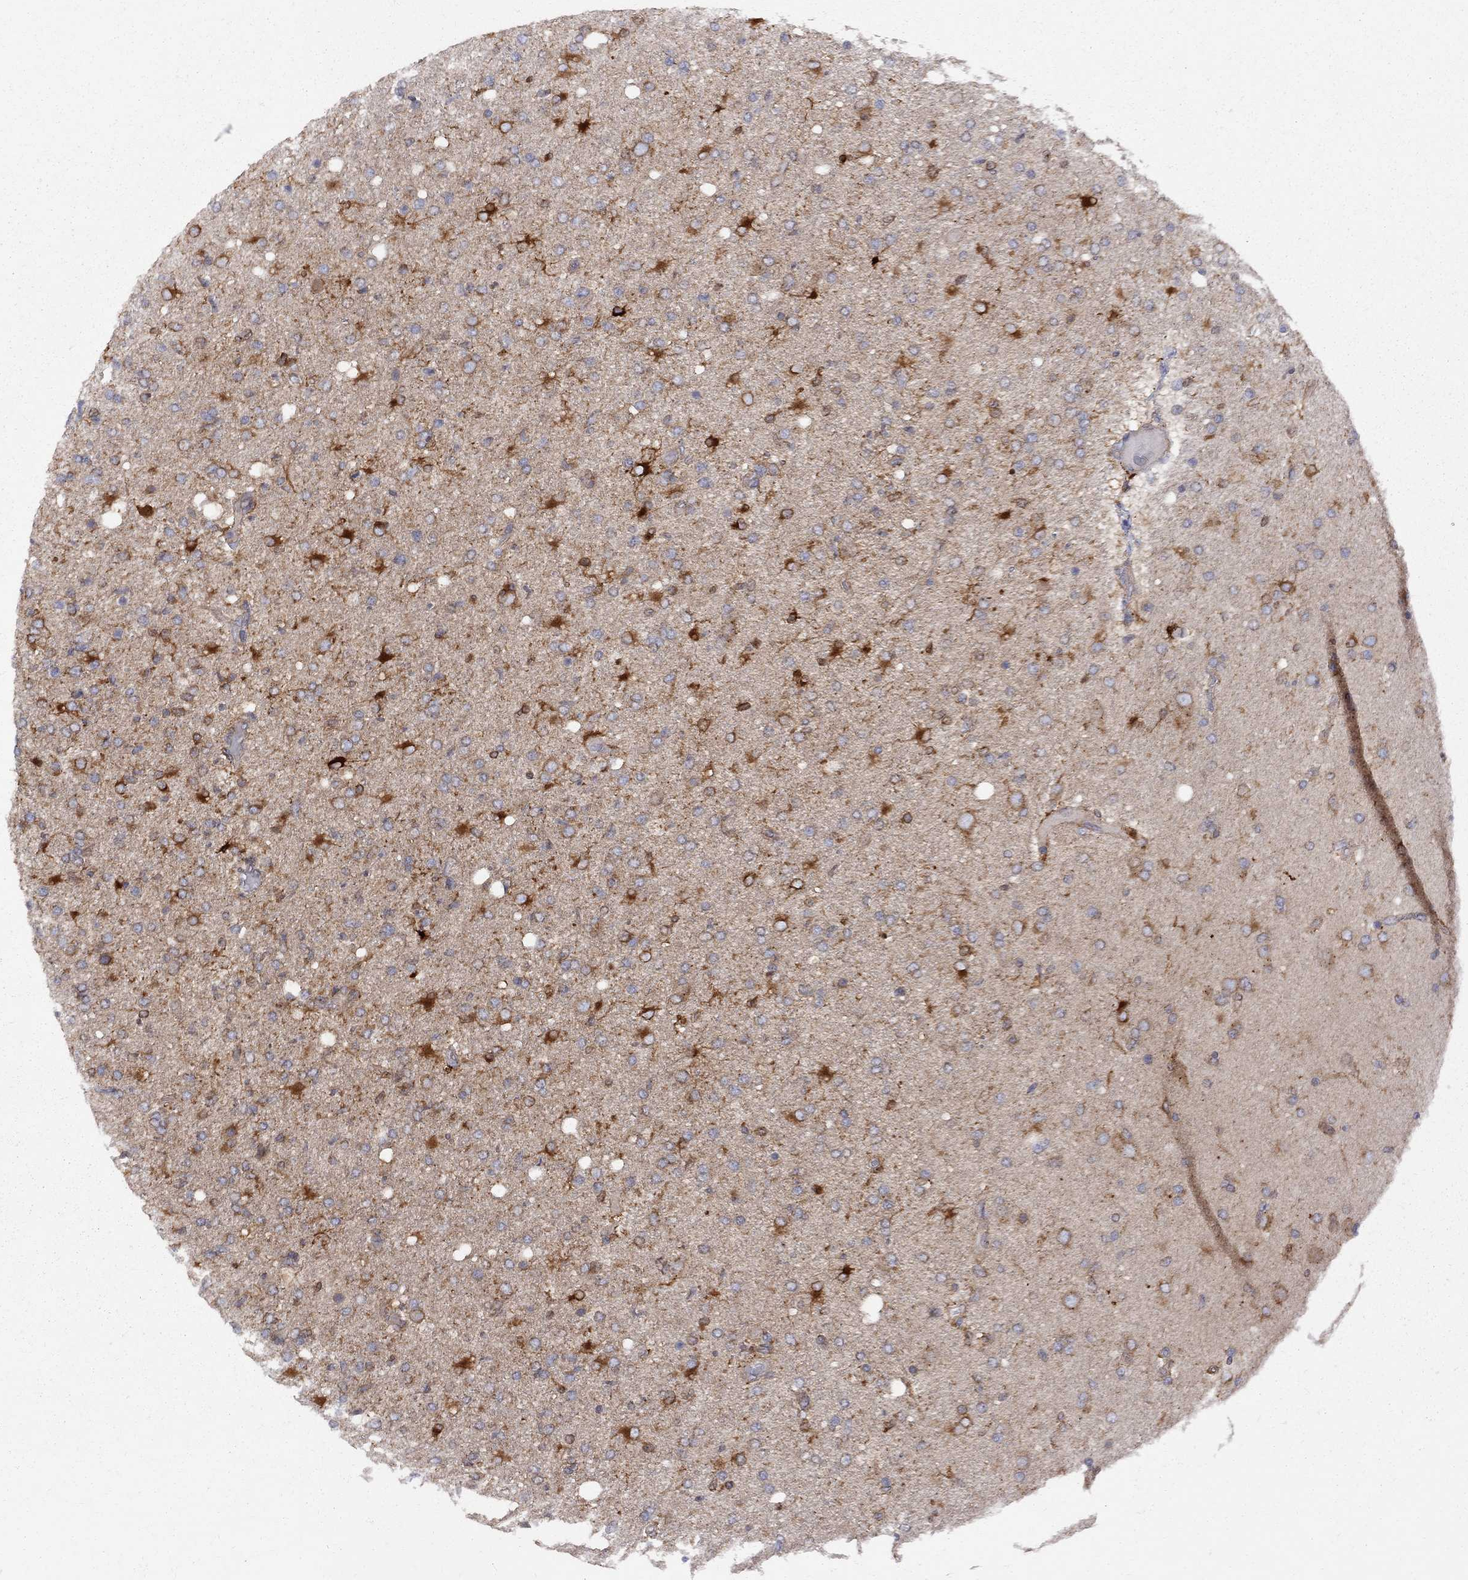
{"staining": {"intensity": "strong", "quantity": "<25%", "location": "cytoplasmic/membranous"}, "tissue": "glioma", "cell_type": "Tumor cells", "image_type": "cancer", "snomed": [{"axis": "morphology", "description": "Glioma, malignant, High grade"}, {"axis": "topography", "description": "Cerebral cortex"}], "caption": "Human glioma stained with a brown dye displays strong cytoplasmic/membranous positive expression in approximately <25% of tumor cells.", "gene": "MTHFR", "patient": {"sex": "male", "age": 70}}